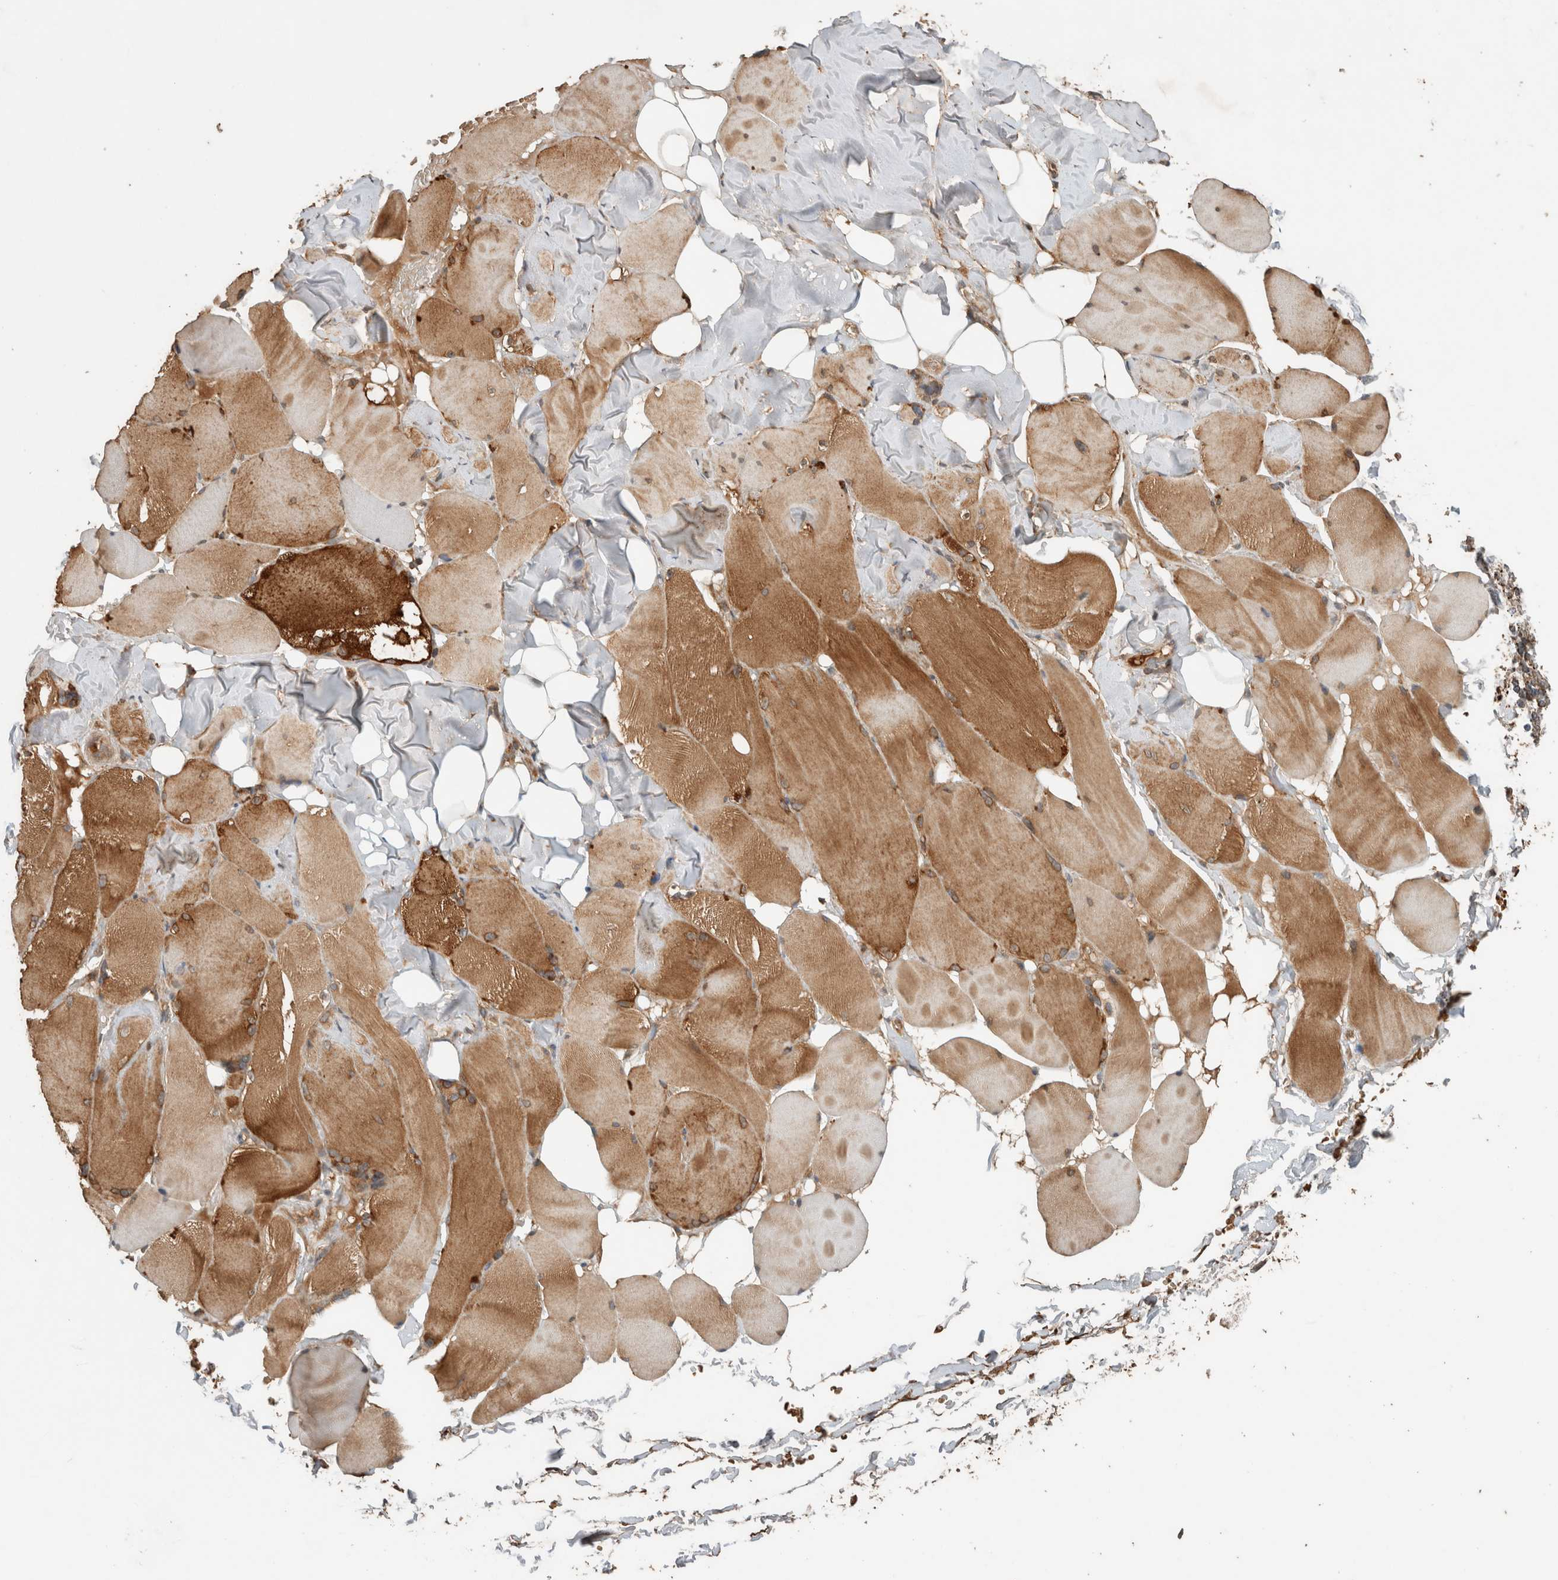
{"staining": {"intensity": "moderate", "quantity": "25%-75%", "location": "cytoplasmic/membranous"}, "tissue": "skeletal muscle", "cell_type": "Myocytes", "image_type": "normal", "snomed": [{"axis": "morphology", "description": "Normal tissue, NOS"}, {"axis": "topography", "description": "Skin"}, {"axis": "topography", "description": "Skeletal muscle"}], "caption": "The micrograph exhibits immunohistochemical staining of unremarkable skeletal muscle. There is moderate cytoplasmic/membranous expression is present in approximately 25%-75% of myocytes. Using DAB (brown) and hematoxylin (blue) stains, captured at high magnification using brightfield microscopy.", "gene": "EIF2B3", "patient": {"sex": "male", "age": 83}}